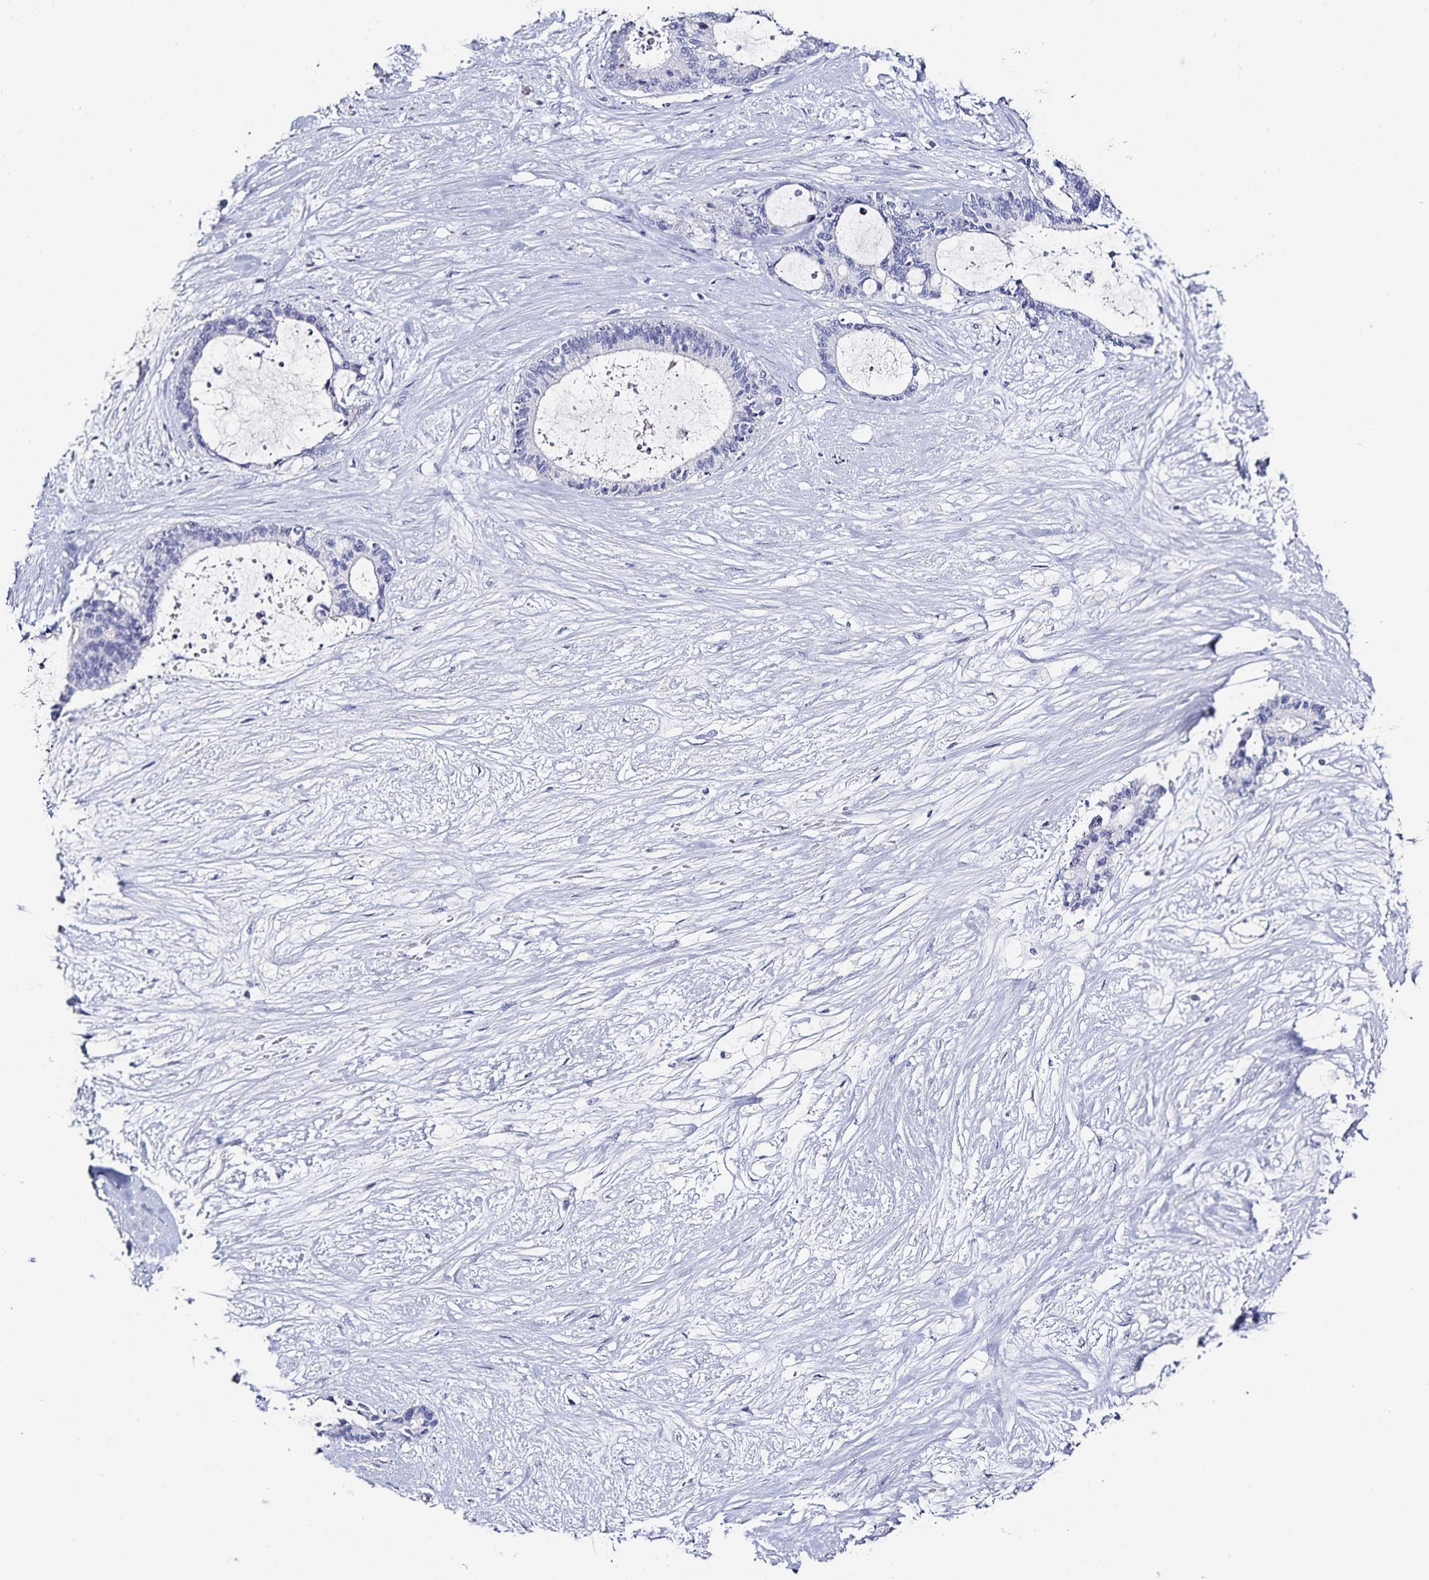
{"staining": {"intensity": "negative", "quantity": "none", "location": "none"}, "tissue": "liver cancer", "cell_type": "Tumor cells", "image_type": "cancer", "snomed": [{"axis": "morphology", "description": "Normal tissue, NOS"}, {"axis": "morphology", "description": "Cholangiocarcinoma"}, {"axis": "topography", "description": "Liver"}, {"axis": "topography", "description": "Peripheral nerve tissue"}], "caption": "The photomicrograph displays no staining of tumor cells in liver cancer.", "gene": "TTR", "patient": {"sex": "female", "age": 73}}